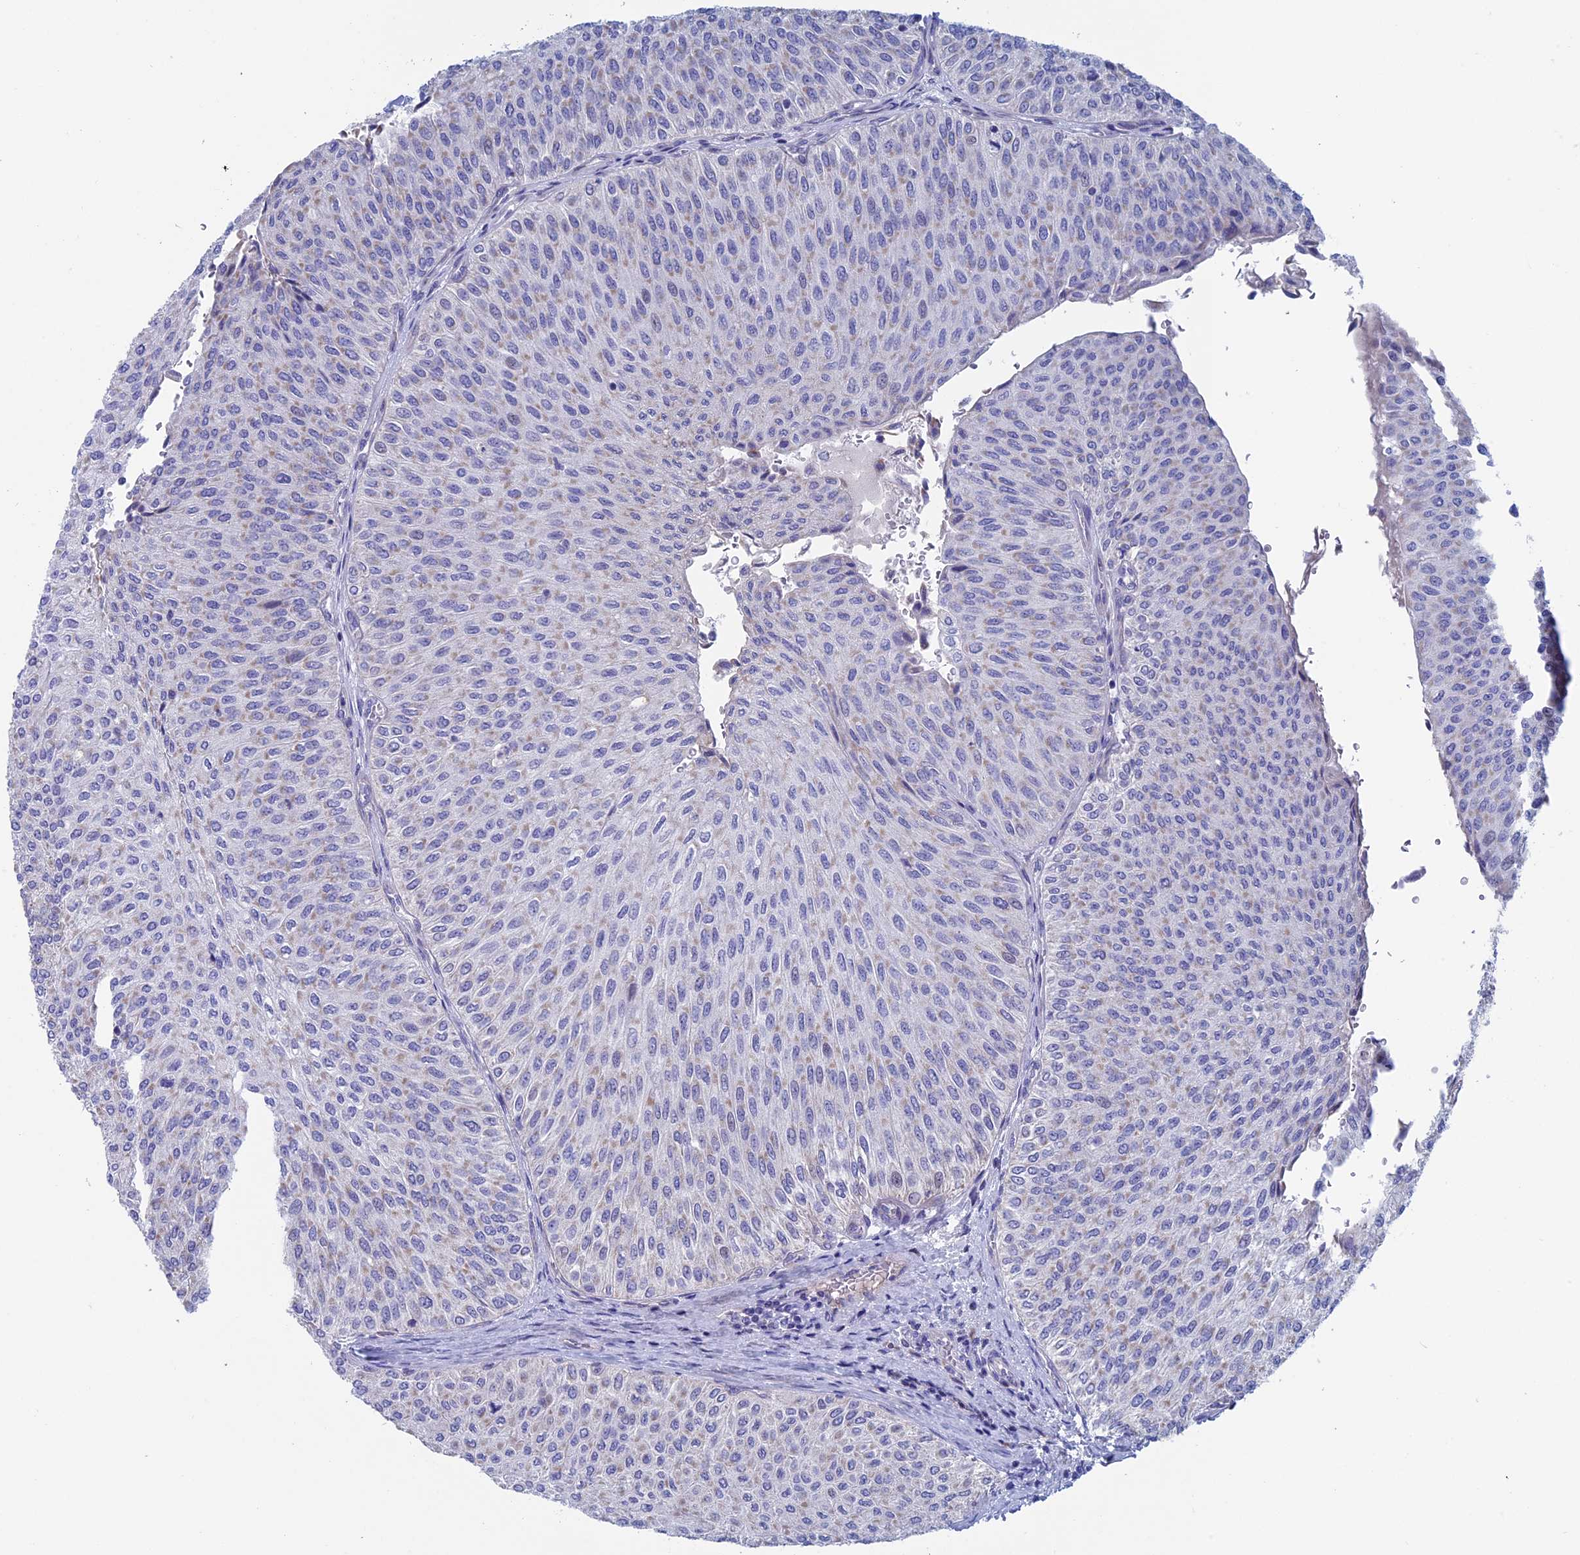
{"staining": {"intensity": "weak", "quantity": "<25%", "location": "cytoplasmic/membranous"}, "tissue": "urothelial cancer", "cell_type": "Tumor cells", "image_type": "cancer", "snomed": [{"axis": "morphology", "description": "Urothelial carcinoma, Low grade"}, {"axis": "topography", "description": "Urinary bladder"}], "caption": "Immunohistochemical staining of low-grade urothelial carcinoma shows no significant staining in tumor cells.", "gene": "NIBAN3", "patient": {"sex": "male", "age": 78}}